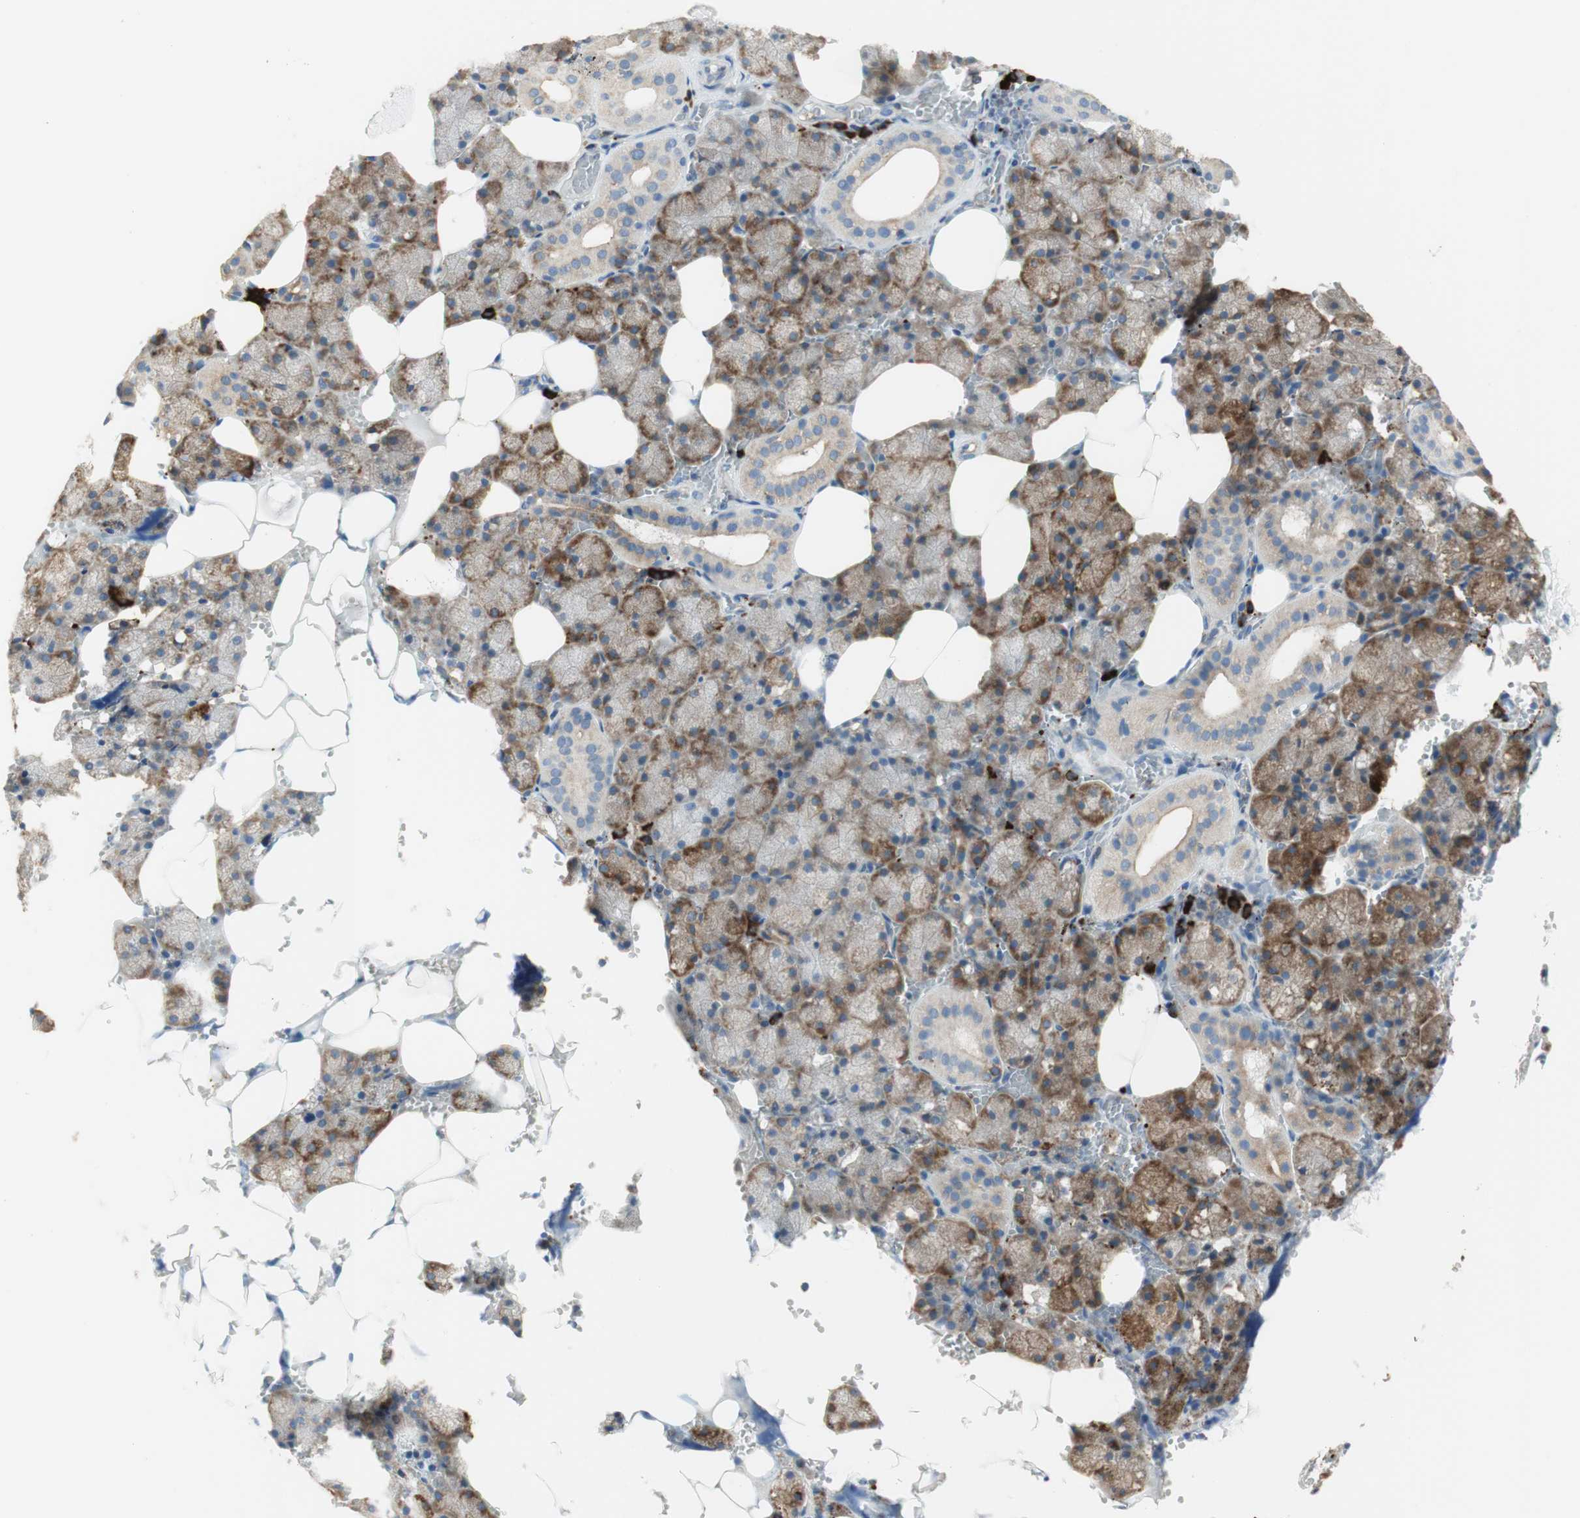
{"staining": {"intensity": "moderate", "quantity": ">75%", "location": "cytoplasmic/membranous"}, "tissue": "salivary gland", "cell_type": "Glandular cells", "image_type": "normal", "snomed": [{"axis": "morphology", "description": "Normal tissue, NOS"}, {"axis": "topography", "description": "Salivary gland"}], "caption": "High-magnification brightfield microscopy of normal salivary gland stained with DAB (3,3'-diaminobenzidine) (brown) and counterstained with hematoxylin (blue). glandular cells exhibit moderate cytoplasmic/membranous expression is present in approximately>75% of cells.", "gene": "MANF", "patient": {"sex": "male", "age": 62}}